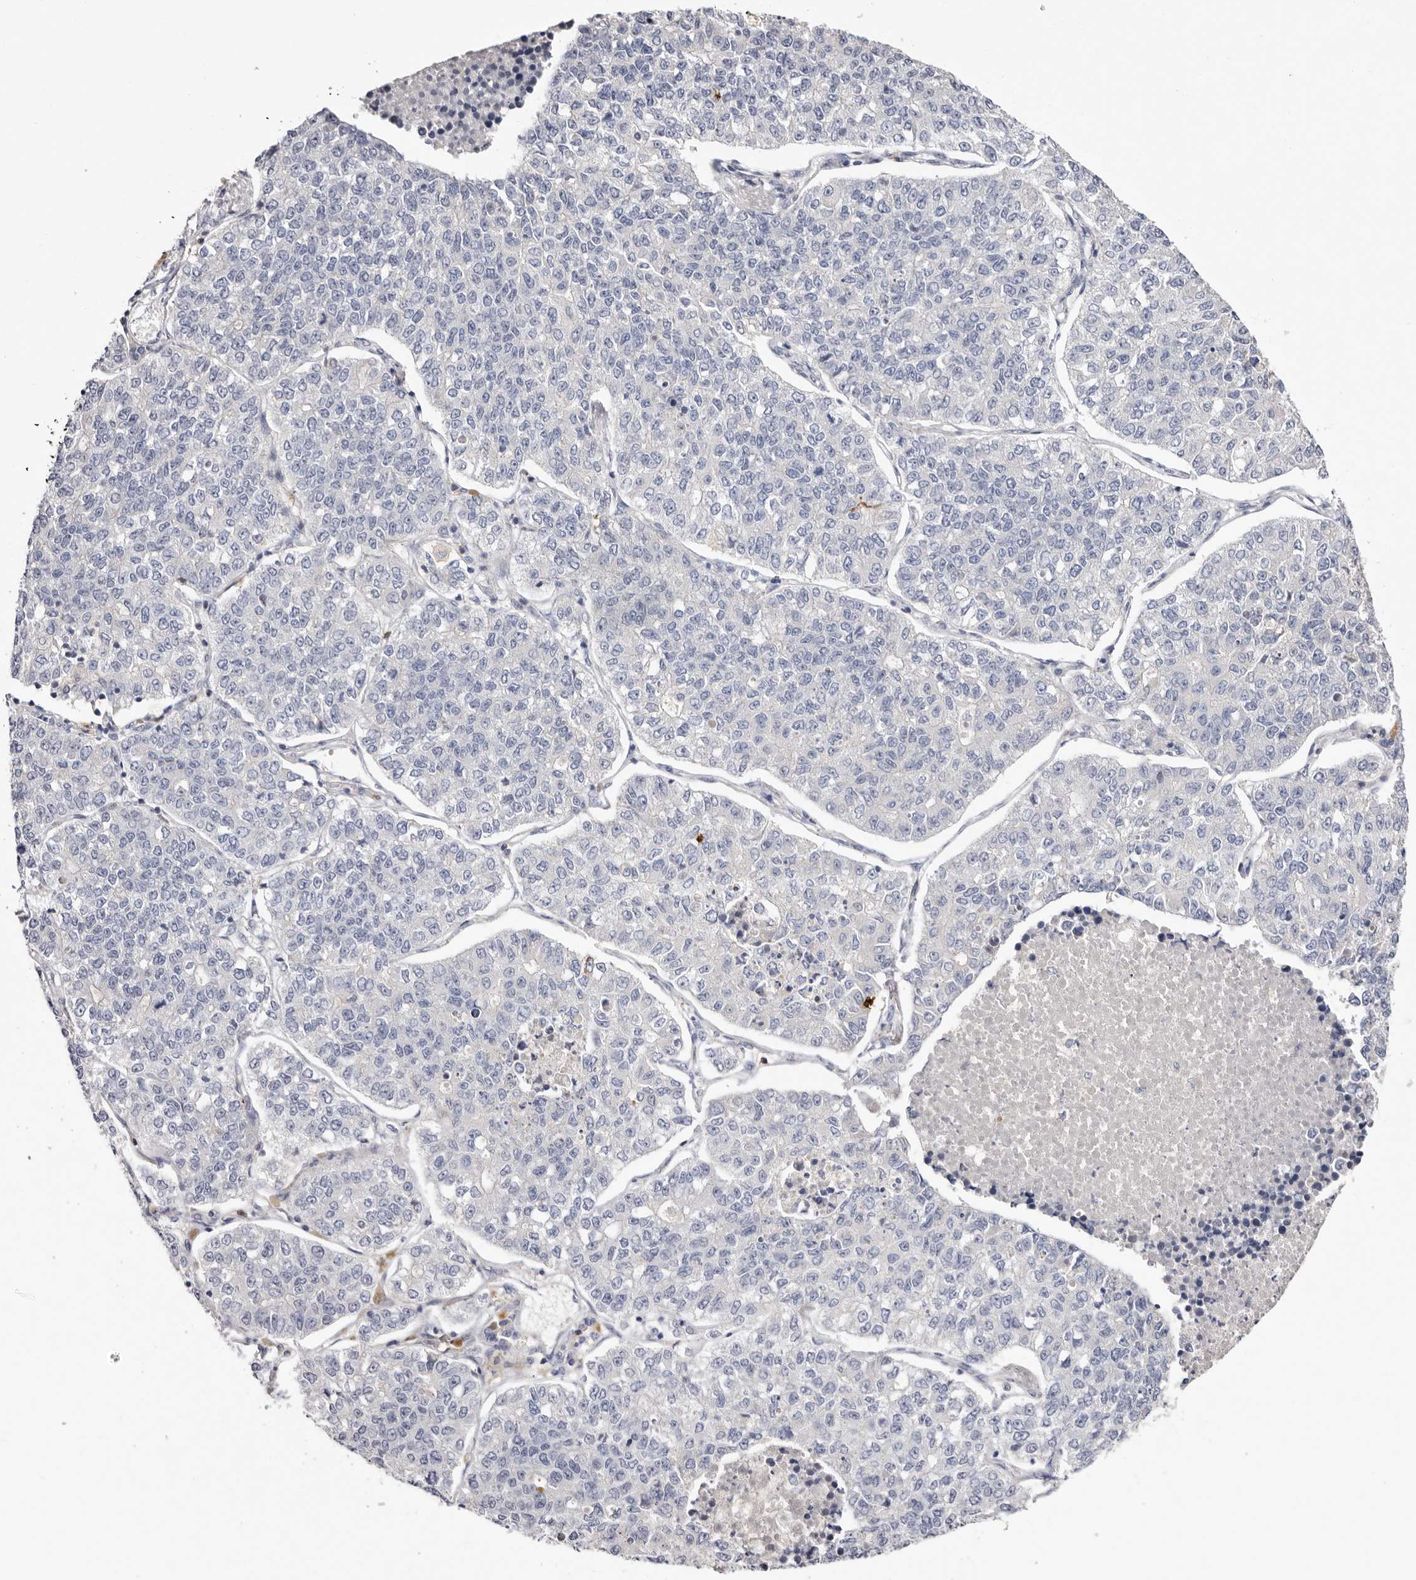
{"staining": {"intensity": "negative", "quantity": "none", "location": "none"}, "tissue": "lung cancer", "cell_type": "Tumor cells", "image_type": "cancer", "snomed": [{"axis": "morphology", "description": "Adenocarcinoma, NOS"}, {"axis": "topography", "description": "Lung"}], "caption": "High magnification brightfield microscopy of lung cancer stained with DAB (brown) and counterstained with hematoxylin (blue): tumor cells show no significant positivity.", "gene": "S1PR5", "patient": {"sex": "male", "age": 49}}